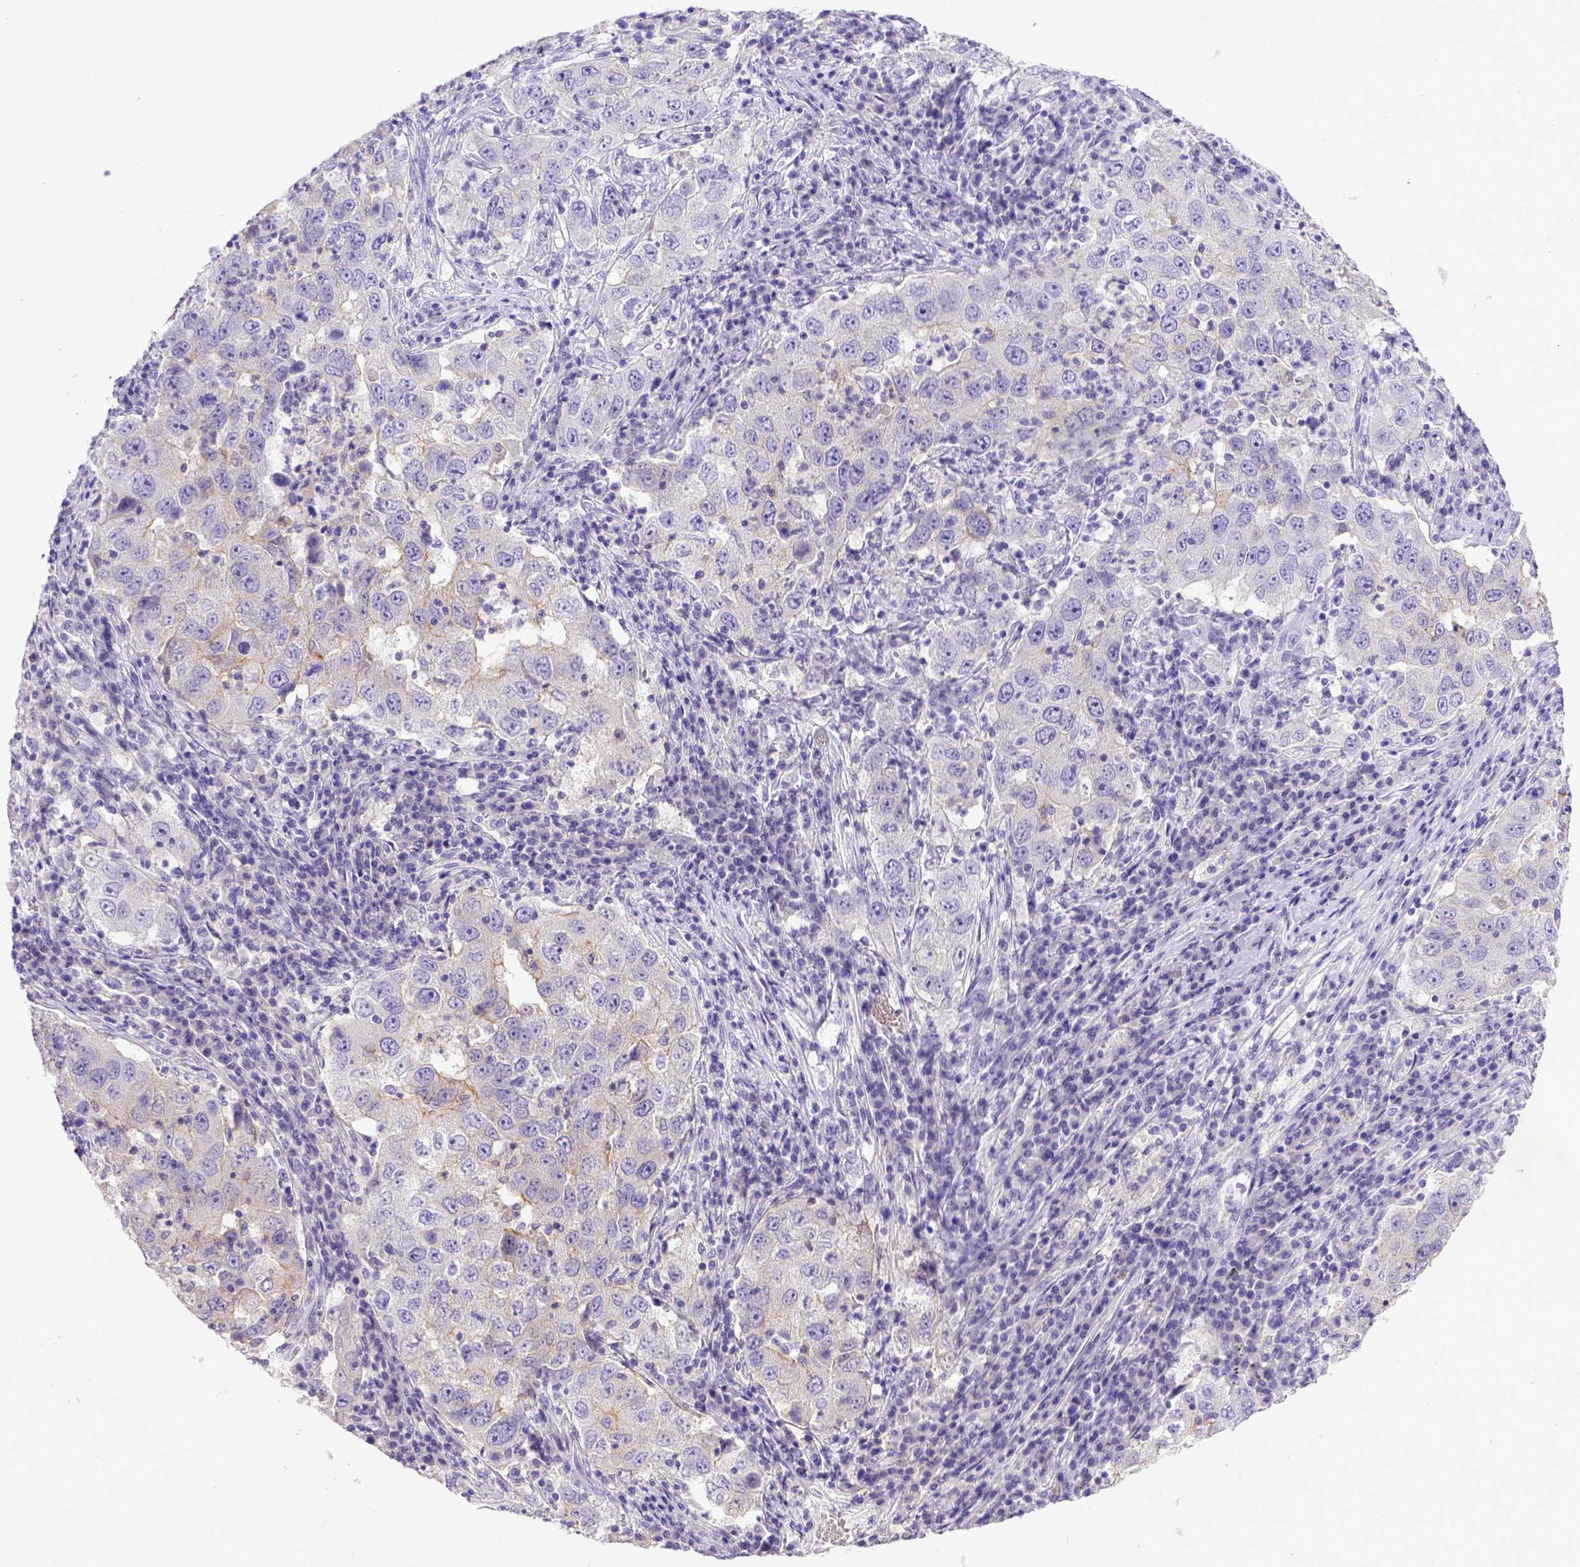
{"staining": {"intensity": "negative", "quantity": "none", "location": "none"}, "tissue": "lung cancer", "cell_type": "Tumor cells", "image_type": "cancer", "snomed": [{"axis": "morphology", "description": "Adenocarcinoma, NOS"}, {"axis": "topography", "description": "Lung"}], "caption": "This image is of lung adenocarcinoma stained with IHC to label a protein in brown with the nuclei are counter-stained blue. There is no expression in tumor cells.", "gene": "BTN1A1", "patient": {"sex": "male", "age": 73}}